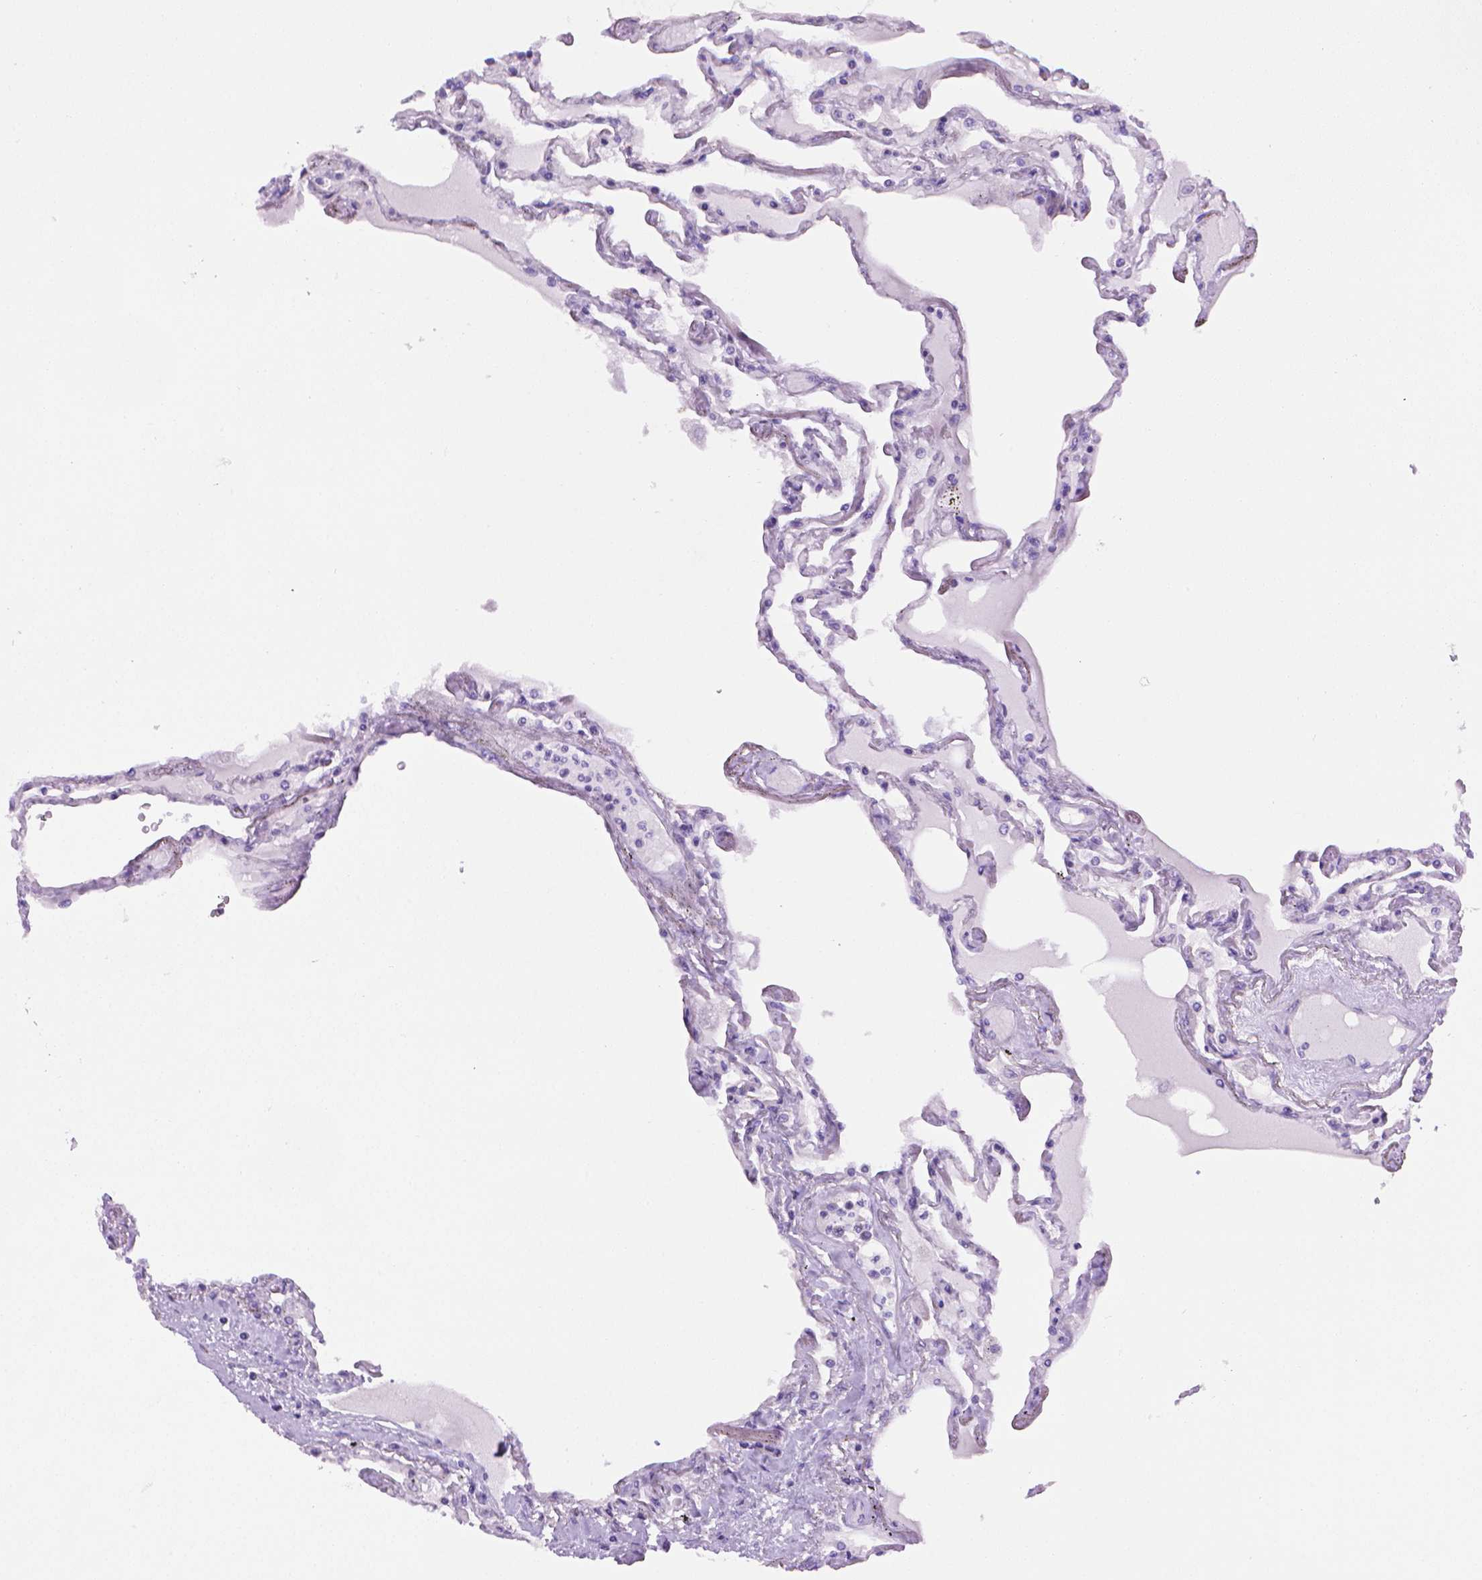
{"staining": {"intensity": "negative", "quantity": "none", "location": "none"}, "tissue": "lung", "cell_type": "Alveolar cells", "image_type": "normal", "snomed": [{"axis": "morphology", "description": "Normal tissue, NOS"}, {"axis": "morphology", "description": "Adenocarcinoma, NOS"}, {"axis": "topography", "description": "Cartilage tissue"}, {"axis": "topography", "description": "Lung"}], "caption": "An image of lung stained for a protein reveals no brown staining in alveolar cells.", "gene": "PNMA2", "patient": {"sex": "female", "age": 67}}